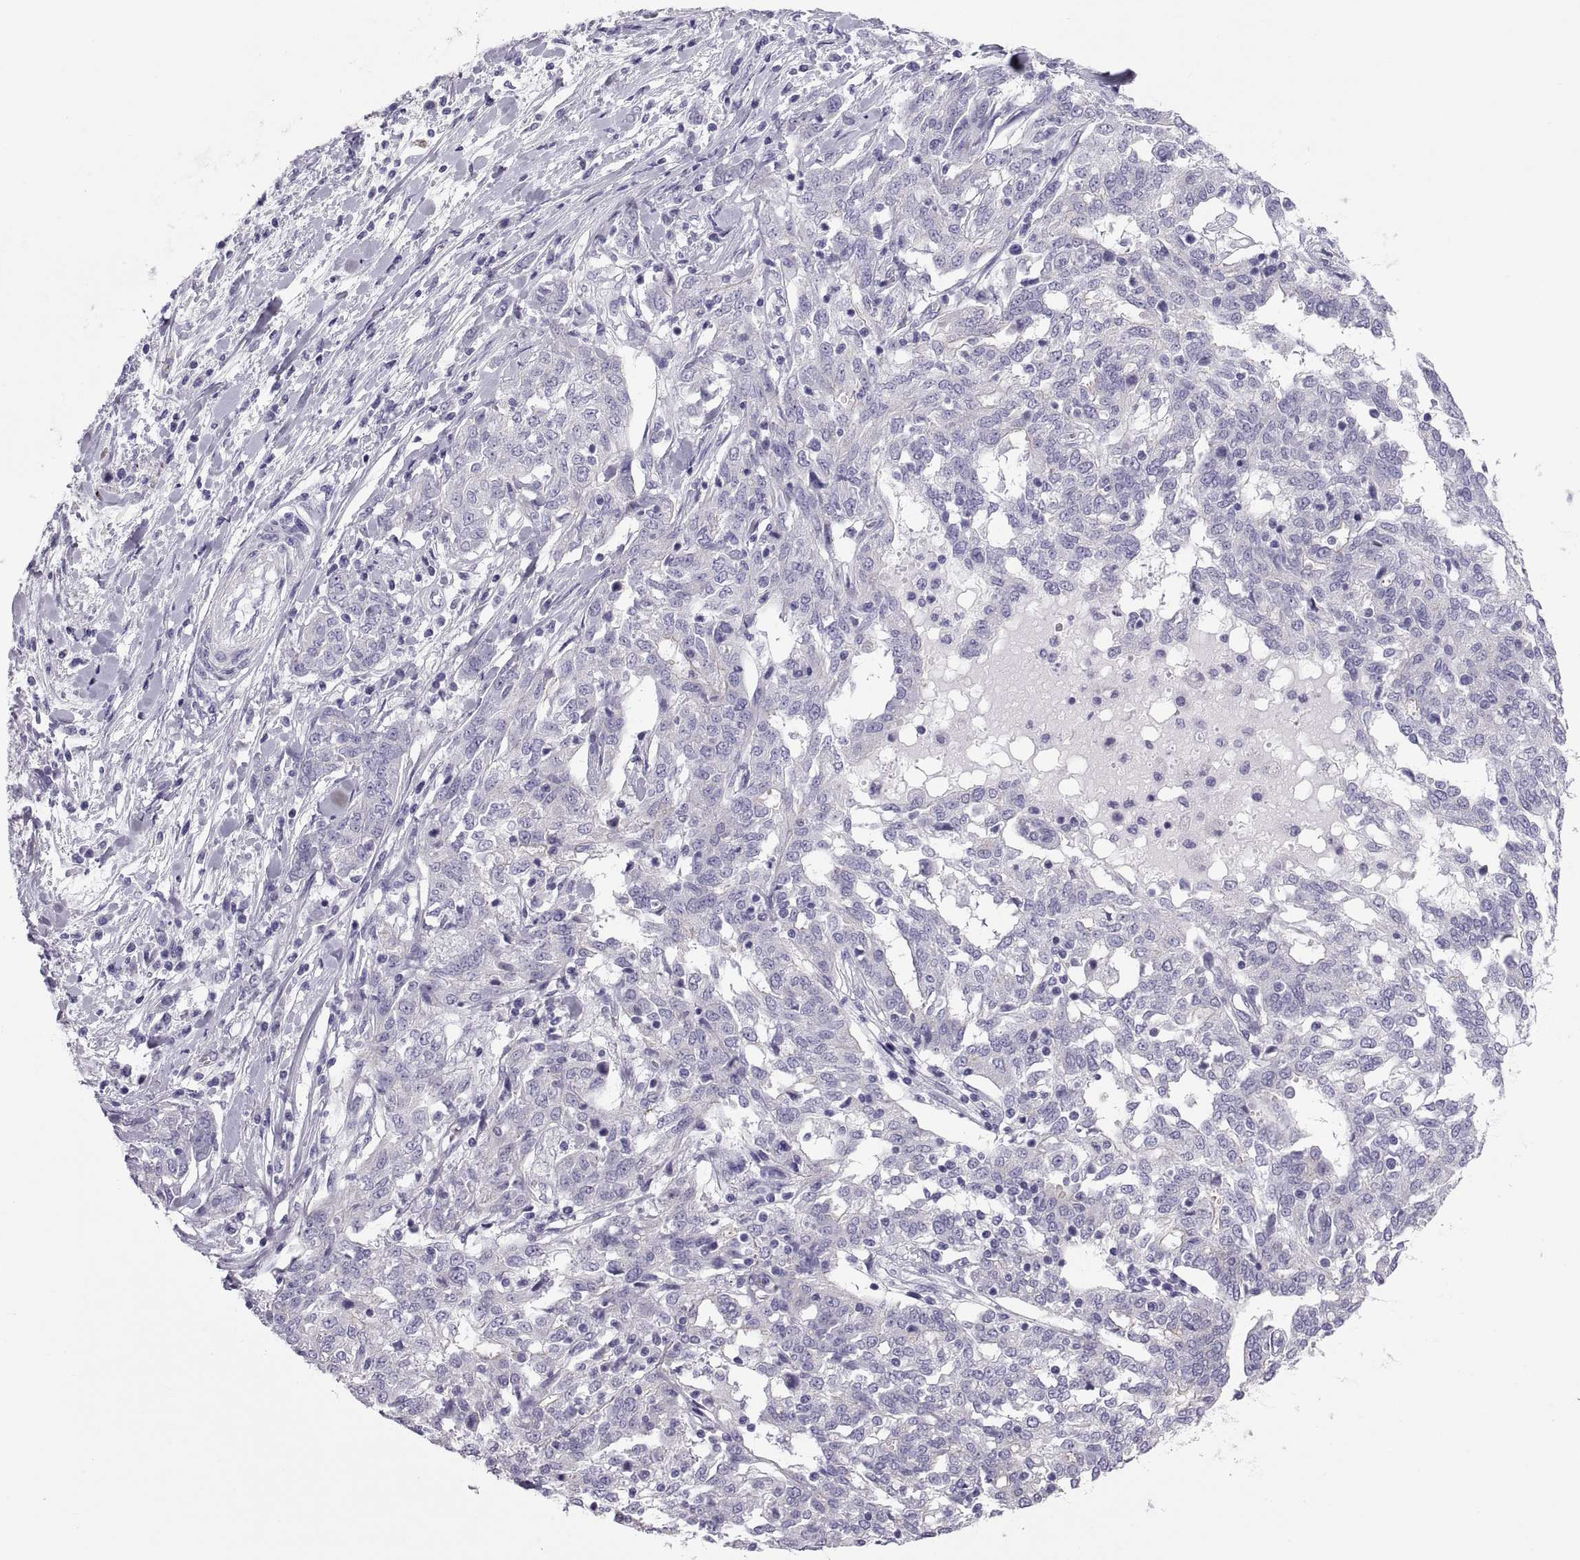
{"staining": {"intensity": "negative", "quantity": "none", "location": "none"}, "tissue": "ovarian cancer", "cell_type": "Tumor cells", "image_type": "cancer", "snomed": [{"axis": "morphology", "description": "Cystadenocarcinoma, serous, NOS"}, {"axis": "topography", "description": "Ovary"}], "caption": "Immunohistochemistry (IHC) photomicrograph of neoplastic tissue: ovarian cancer stained with DAB (3,3'-diaminobenzidine) reveals no significant protein expression in tumor cells. (DAB immunohistochemistry with hematoxylin counter stain).", "gene": "RNASE12", "patient": {"sex": "female", "age": 67}}